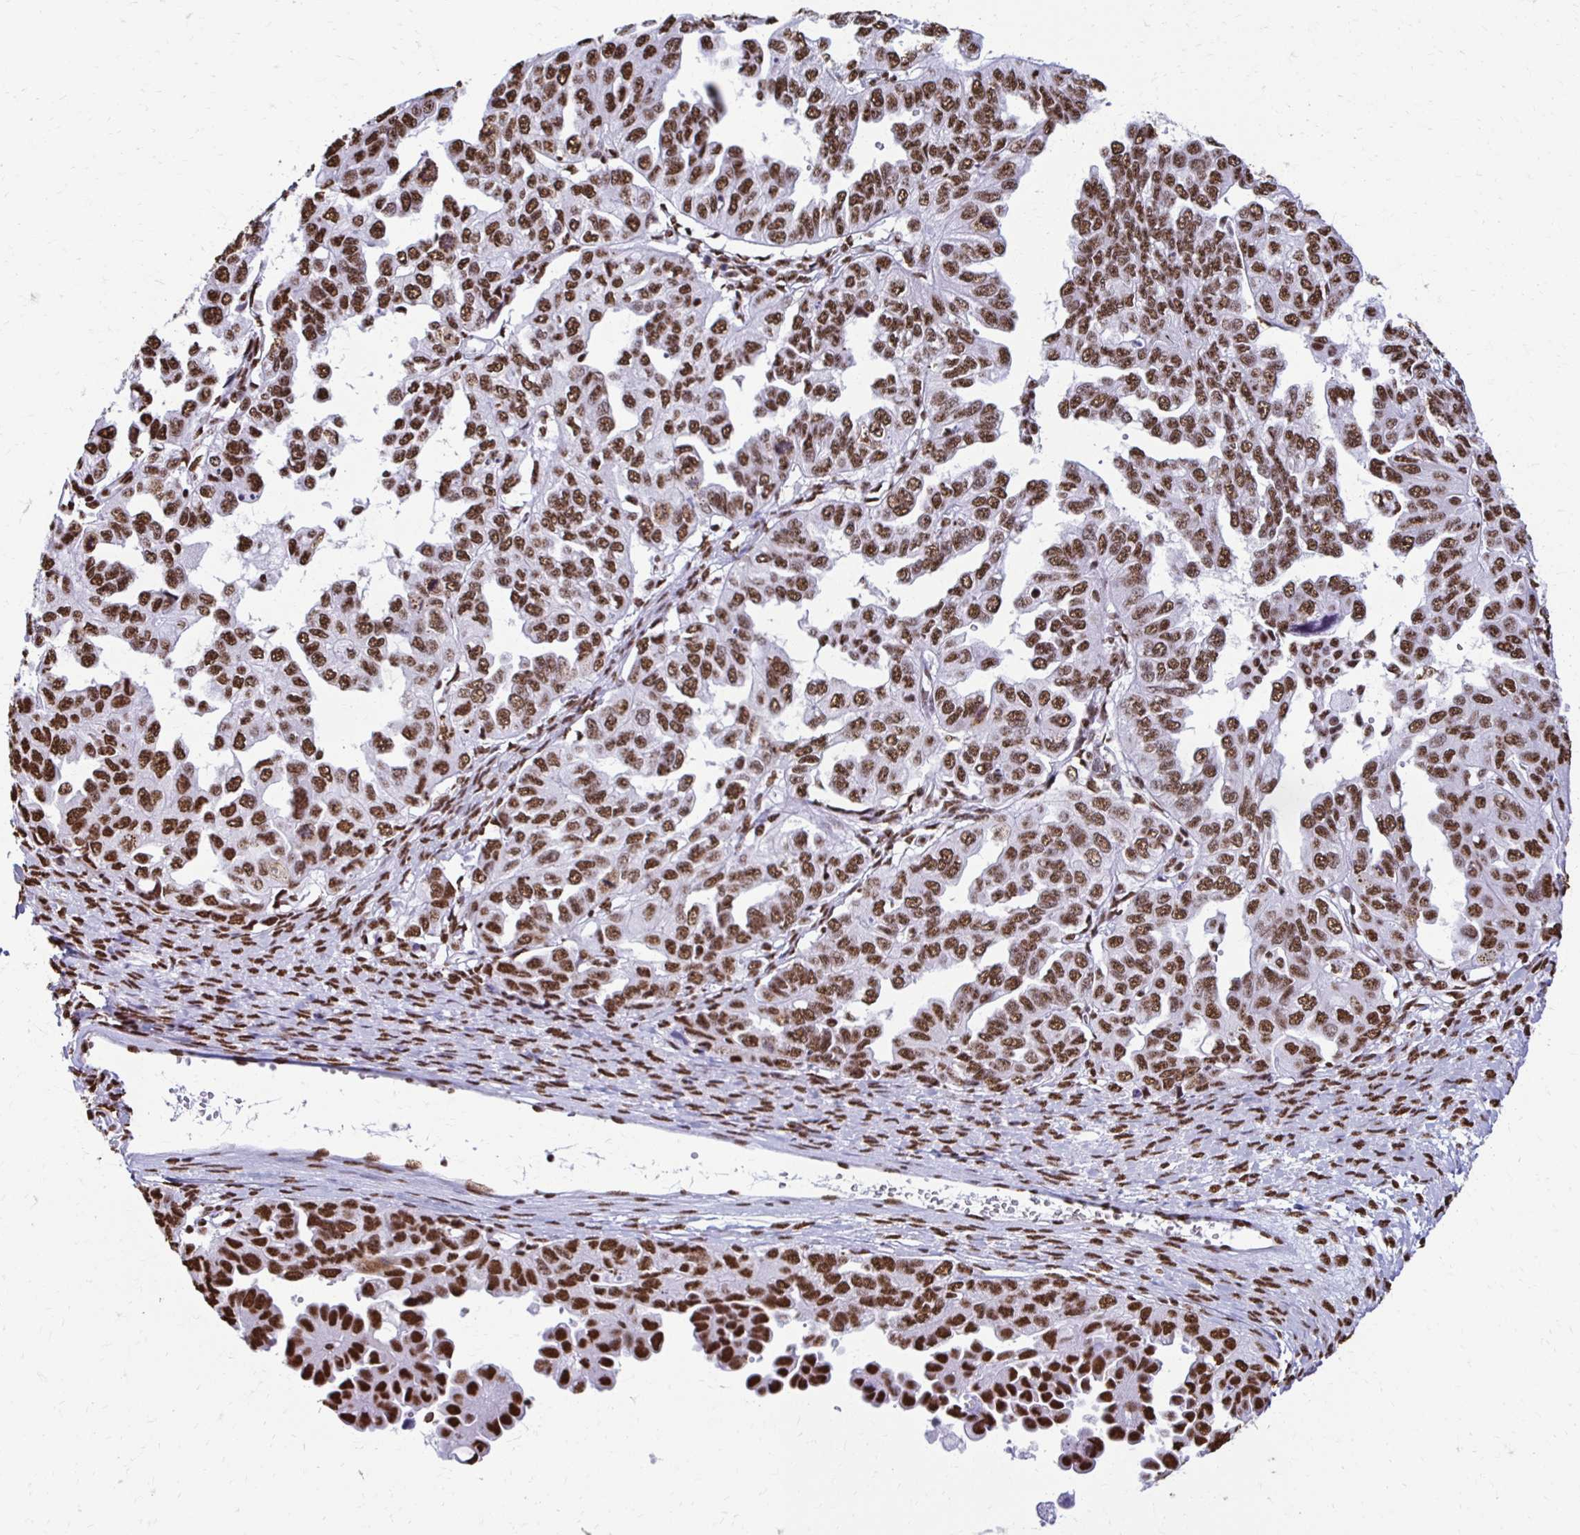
{"staining": {"intensity": "strong", "quantity": ">75%", "location": "nuclear"}, "tissue": "ovarian cancer", "cell_type": "Tumor cells", "image_type": "cancer", "snomed": [{"axis": "morphology", "description": "Cystadenocarcinoma, serous, NOS"}, {"axis": "topography", "description": "Ovary"}], "caption": "Immunohistochemistry (IHC) staining of ovarian cancer (serous cystadenocarcinoma), which displays high levels of strong nuclear staining in about >75% of tumor cells indicating strong nuclear protein expression. The staining was performed using DAB (3,3'-diaminobenzidine) (brown) for protein detection and nuclei were counterstained in hematoxylin (blue).", "gene": "NONO", "patient": {"sex": "female", "age": 53}}